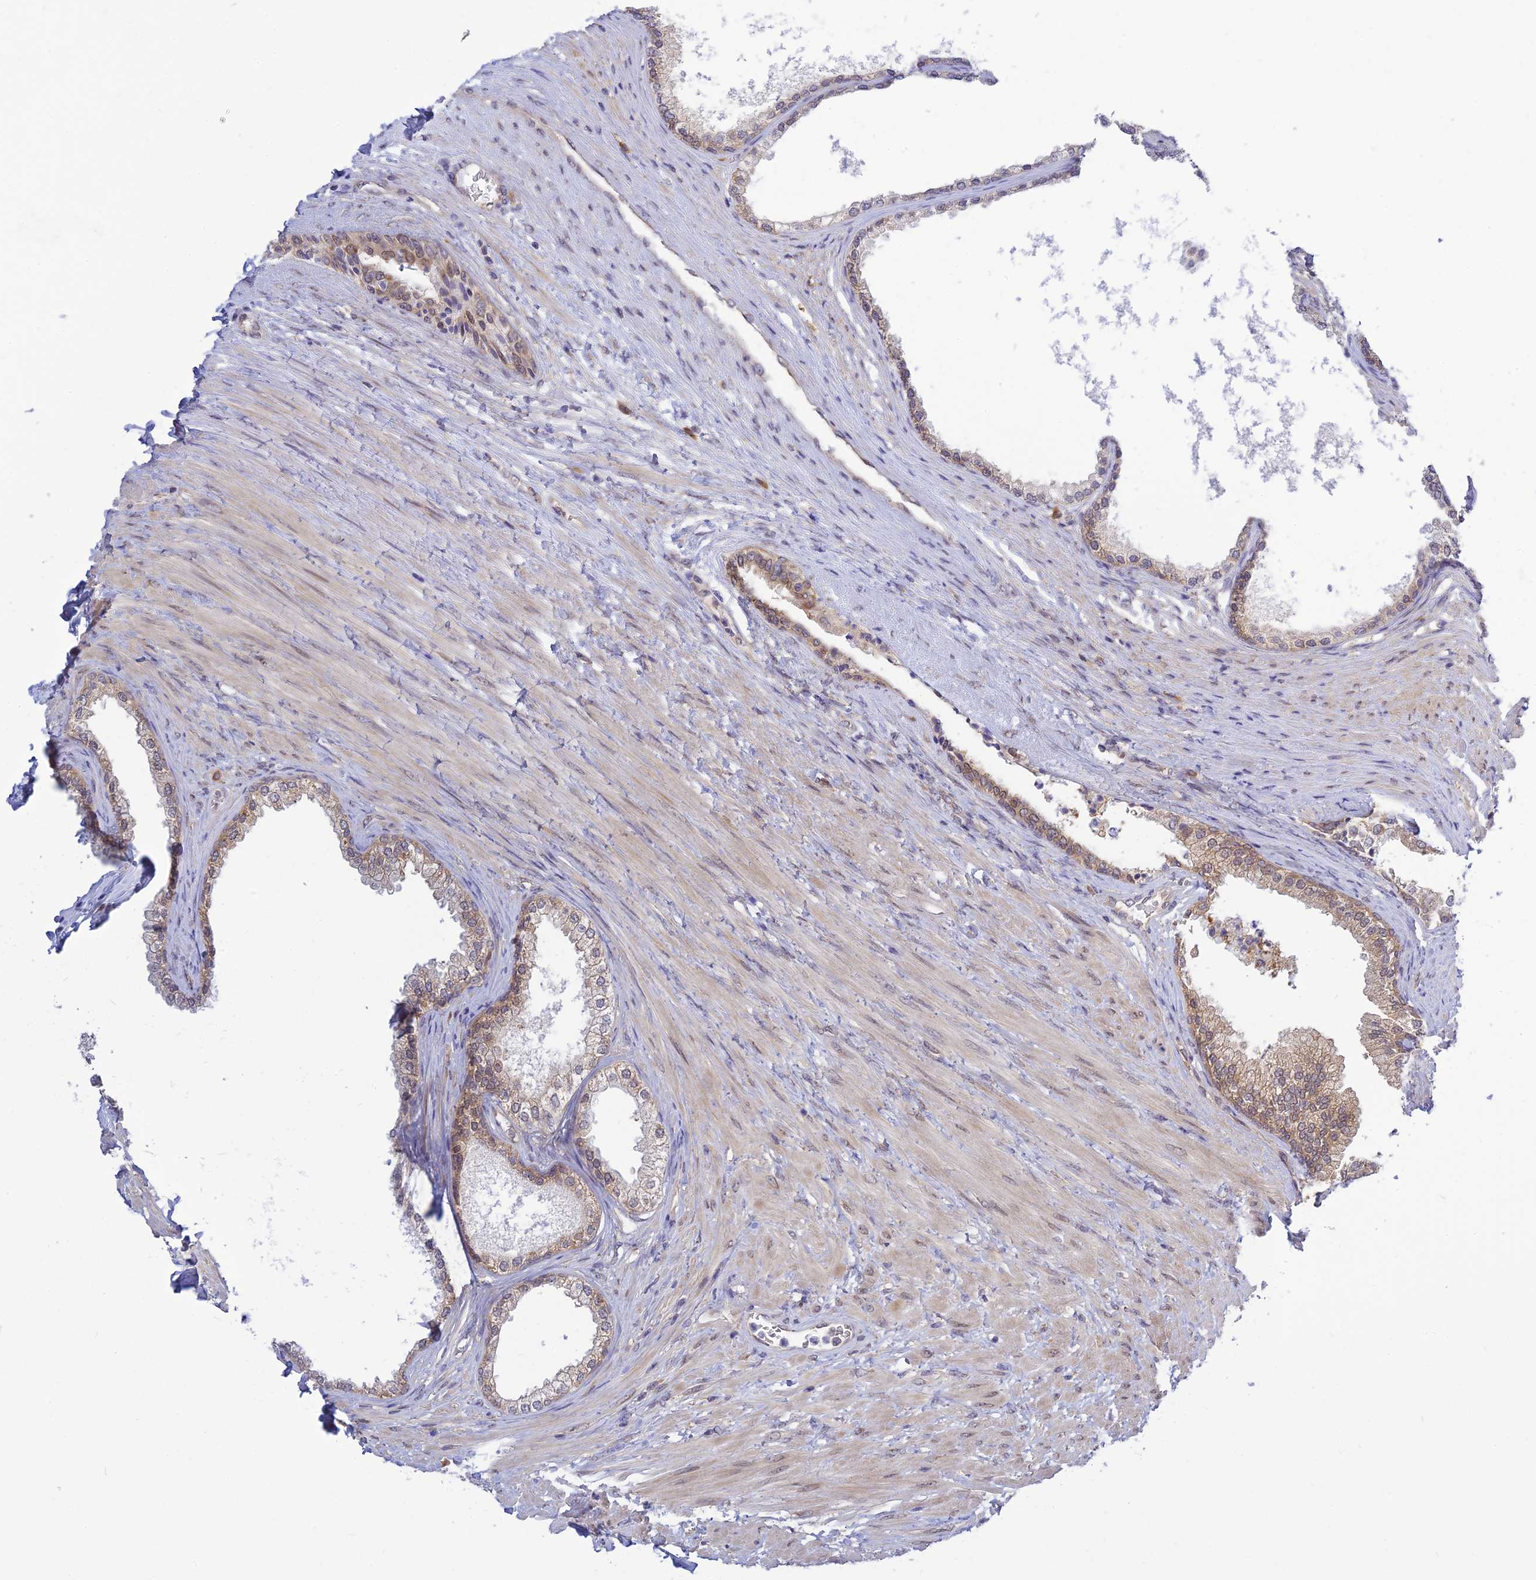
{"staining": {"intensity": "moderate", "quantity": ">75%", "location": "cytoplasmic/membranous,nuclear"}, "tissue": "prostate", "cell_type": "Glandular cells", "image_type": "normal", "snomed": [{"axis": "morphology", "description": "Normal tissue, NOS"}, {"axis": "topography", "description": "Prostate"}], "caption": "Immunohistochemistry (IHC) of unremarkable prostate displays medium levels of moderate cytoplasmic/membranous,nuclear staining in approximately >75% of glandular cells.", "gene": "SKIC8", "patient": {"sex": "male", "age": 76}}